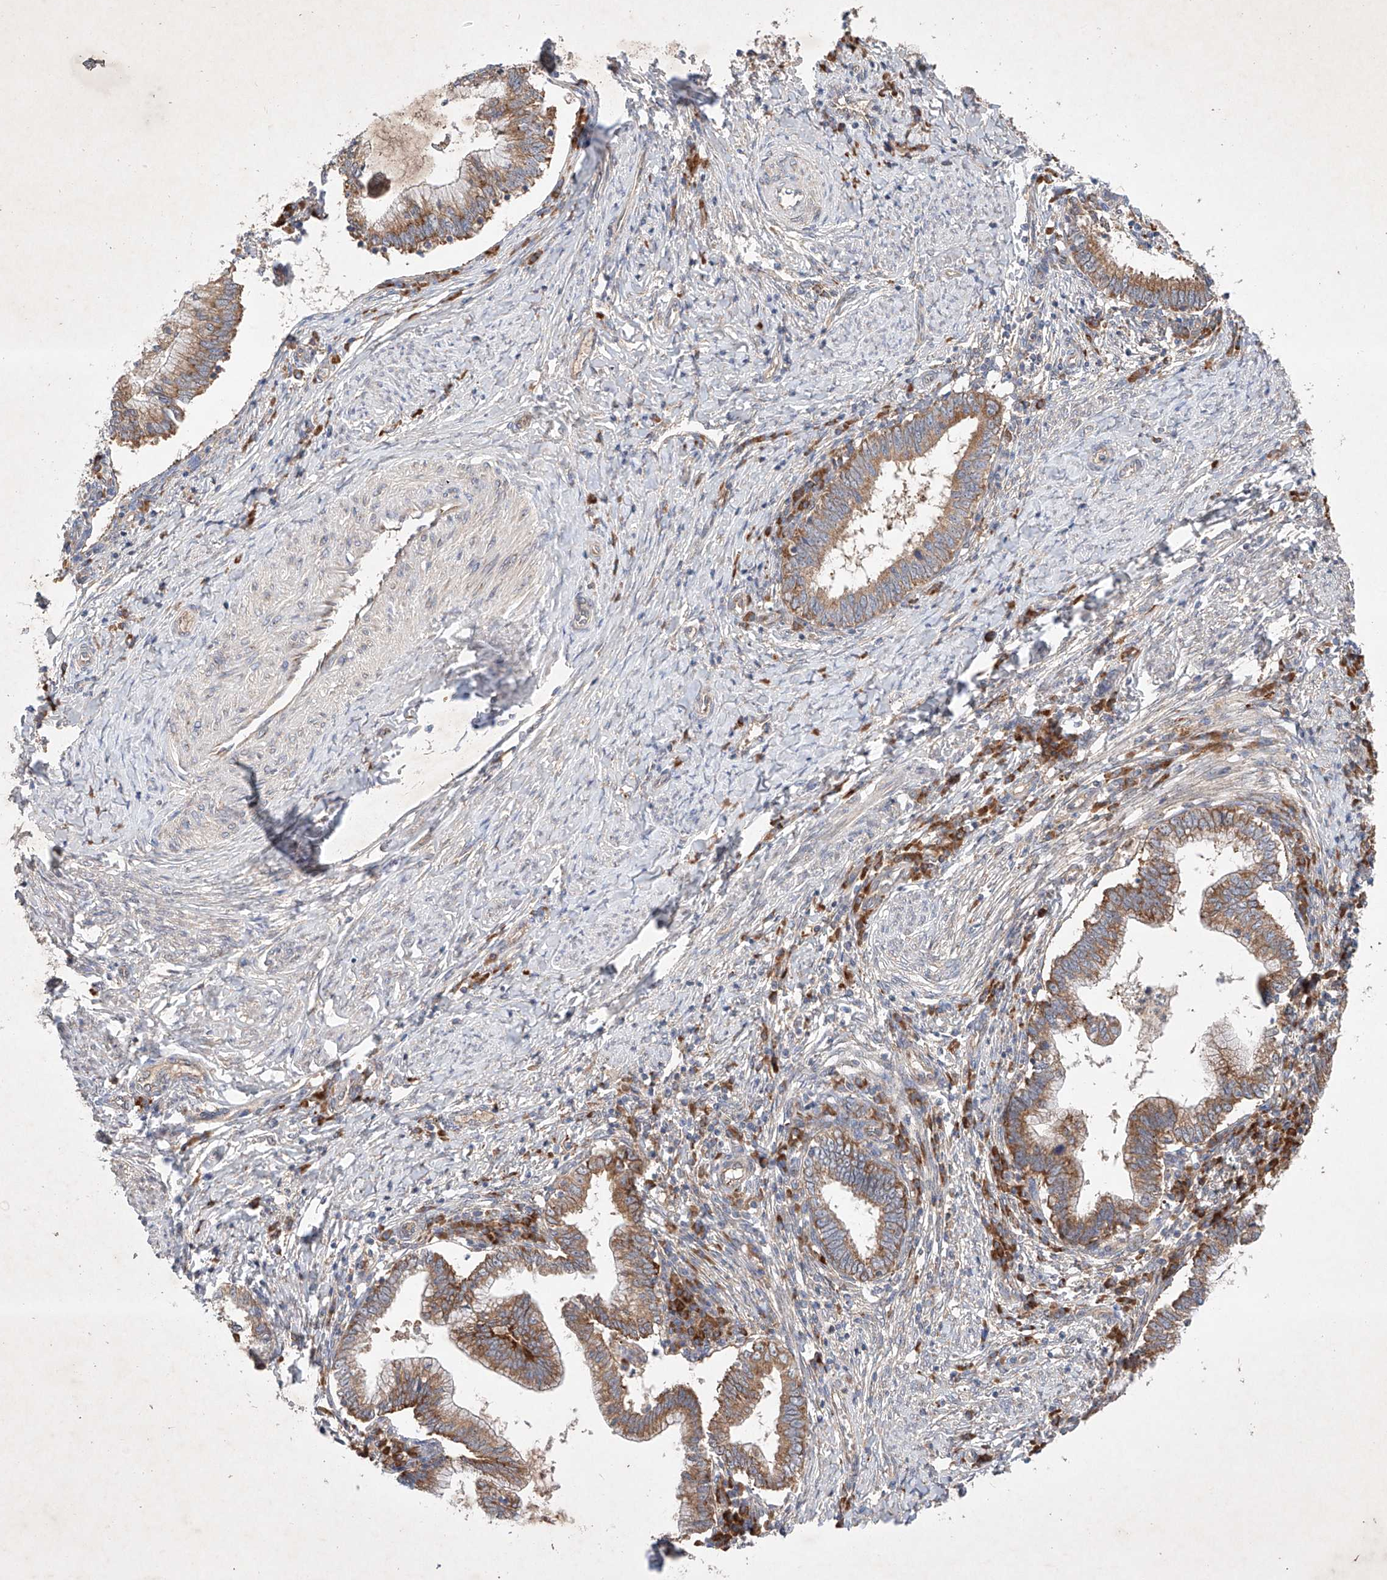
{"staining": {"intensity": "moderate", "quantity": ">75%", "location": "cytoplasmic/membranous"}, "tissue": "cervical cancer", "cell_type": "Tumor cells", "image_type": "cancer", "snomed": [{"axis": "morphology", "description": "Adenocarcinoma, NOS"}, {"axis": "topography", "description": "Cervix"}], "caption": "The image exhibits staining of adenocarcinoma (cervical), revealing moderate cytoplasmic/membranous protein positivity (brown color) within tumor cells. (Brightfield microscopy of DAB IHC at high magnification).", "gene": "FASTK", "patient": {"sex": "female", "age": 36}}